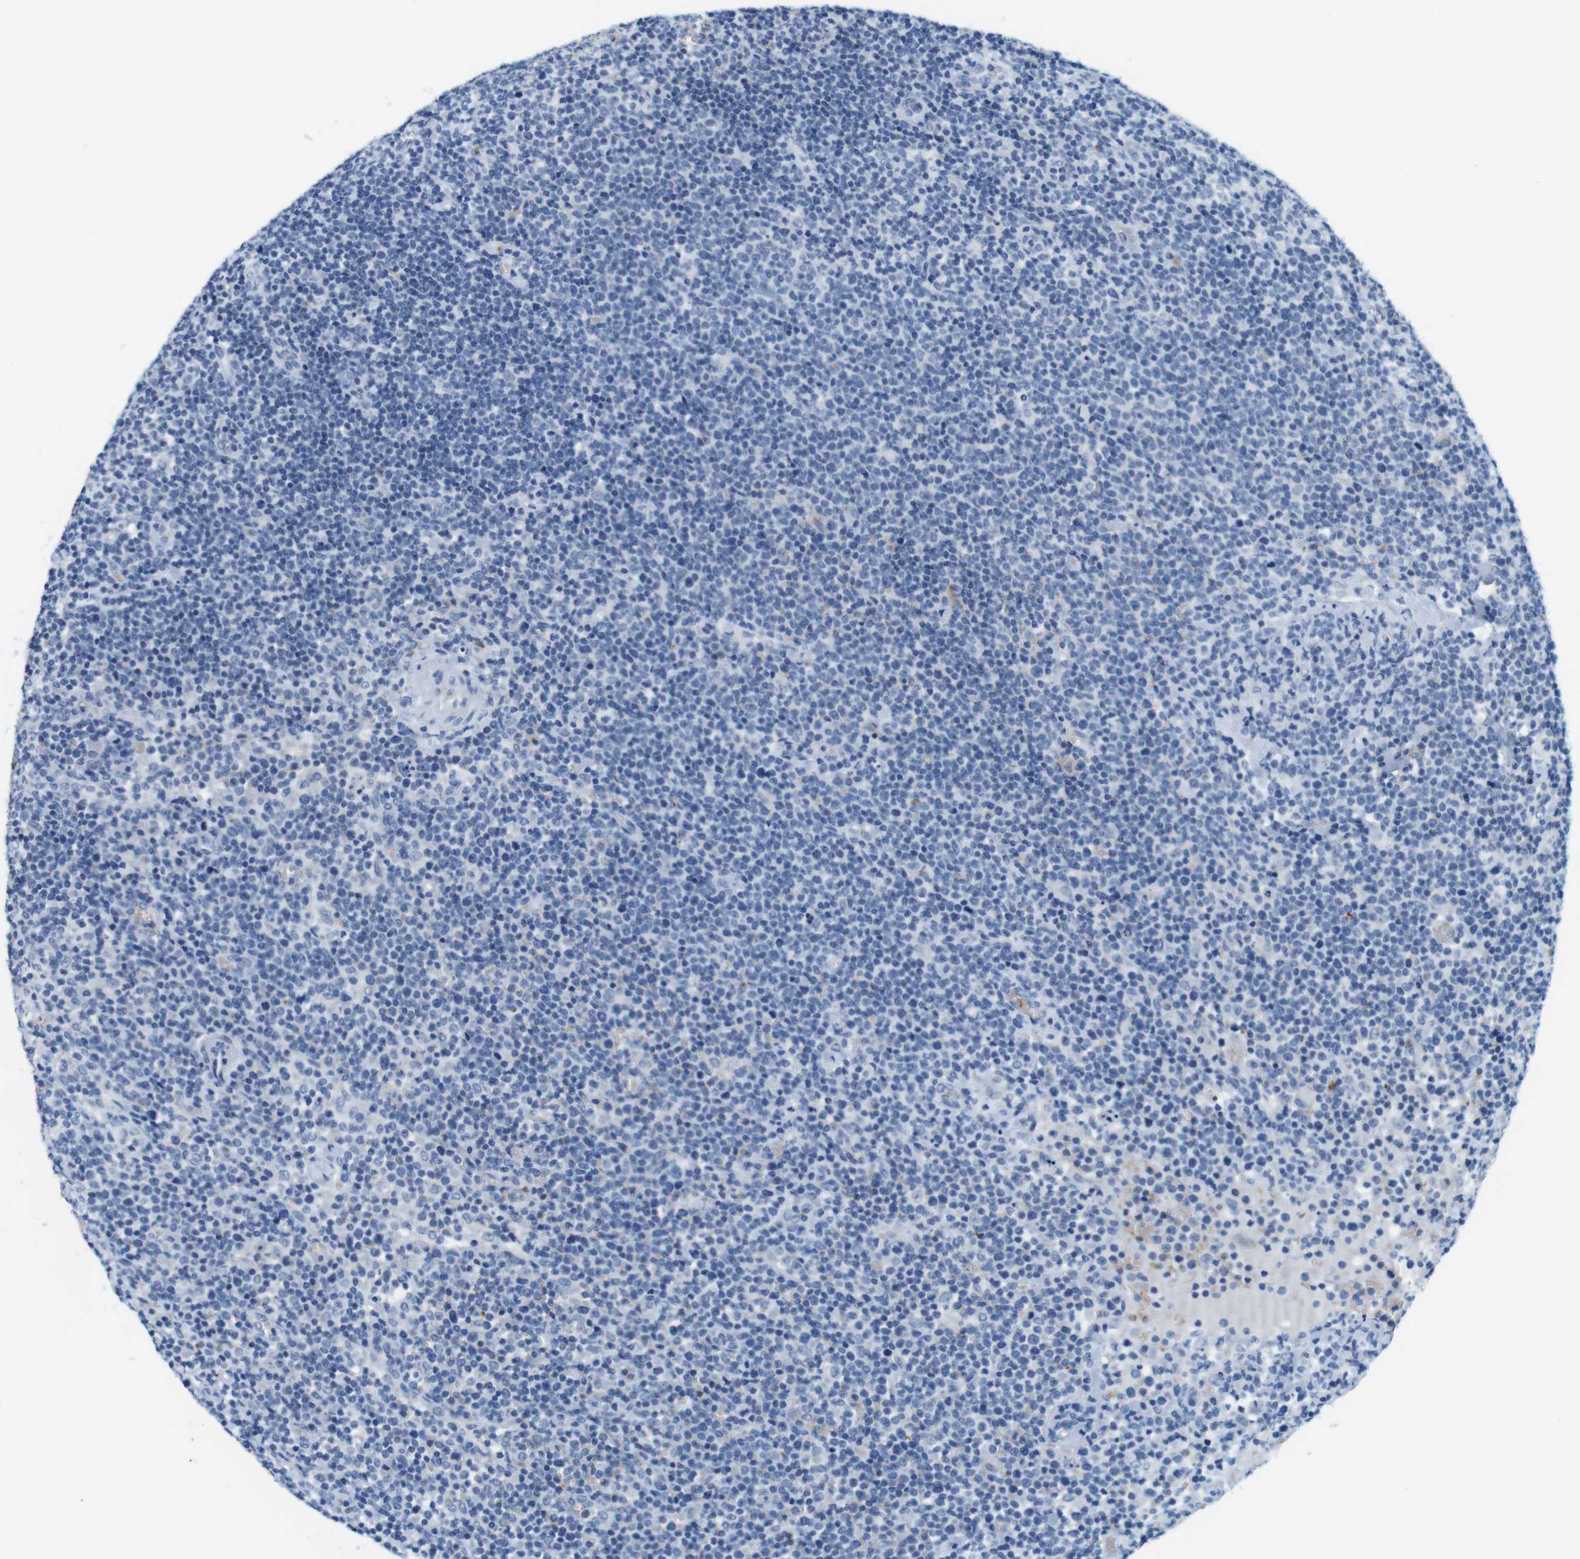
{"staining": {"intensity": "negative", "quantity": "none", "location": "none"}, "tissue": "lymphoma", "cell_type": "Tumor cells", "image_type": "cancer", "snomed": [{"axis": "morphology", "description": "Malignant lymphoma, non-Hodgkin's type, High grade"}, {"axis": "topography", "description": "Lymph node"}], "caption": "An IHC image of malignant lymphoma, non-Hodgkin's type (high-grade) is shown. There is no staining in tumor cells of malignant lymphoma, non-Hodgkin's type (high-grade). The staining was performed using DAB (3,3'-diaminobenzidine) to visualize the protein expression in brown, while the nuclei were stained in blue with hematoxylin (Magnification: 20x).", "gene": "TFAP2C", "patient": {"sex": "male", "age": 61}}